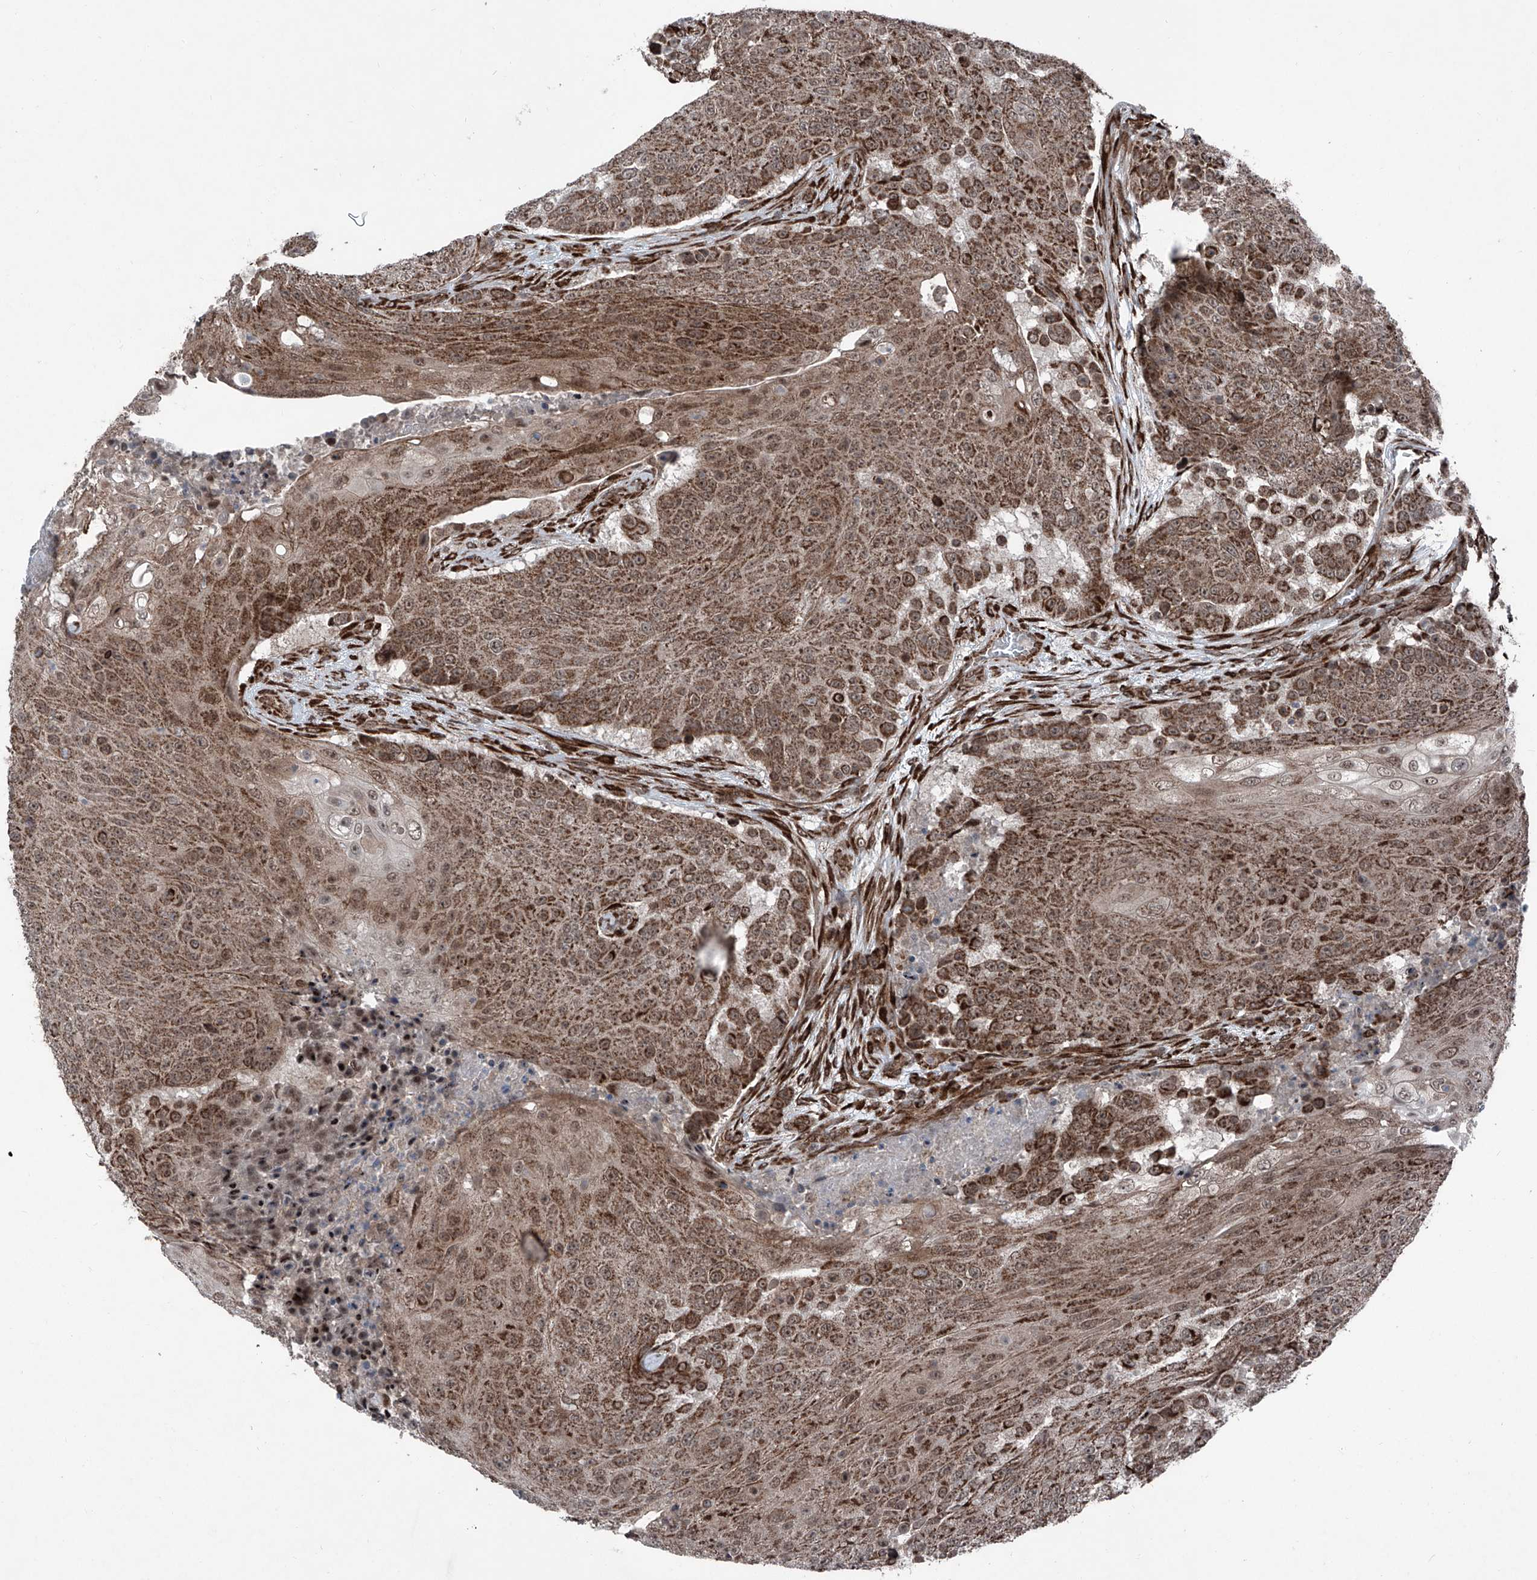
{"staining": {"intensity": "strong", "quantity": ">75%", "location": "cytoplasmic/membranous"}, "tissue": "urothelial cancer", "cell_type": "Tumor cells", "image_type": "cancer", "snomed": [{"axis": "morphology", "description": "Urothelial carcinoma, High grade"}, {"axis": "topography", "description": "Urinary bladder"}], "caption": "The immunohistochemical stain labels strong cytoplasmic/membranous staining in tumor cells of urothelial cancer tissue. The staining was performed using DAB (3,3'-diaminobenzidine) to visualize the protein expression in brown, while the nuclei were stained in blue with hematoxylin (Magnification: 20x).", "gene": "COA7", "patient": {"sex": "female", "age": 63}}